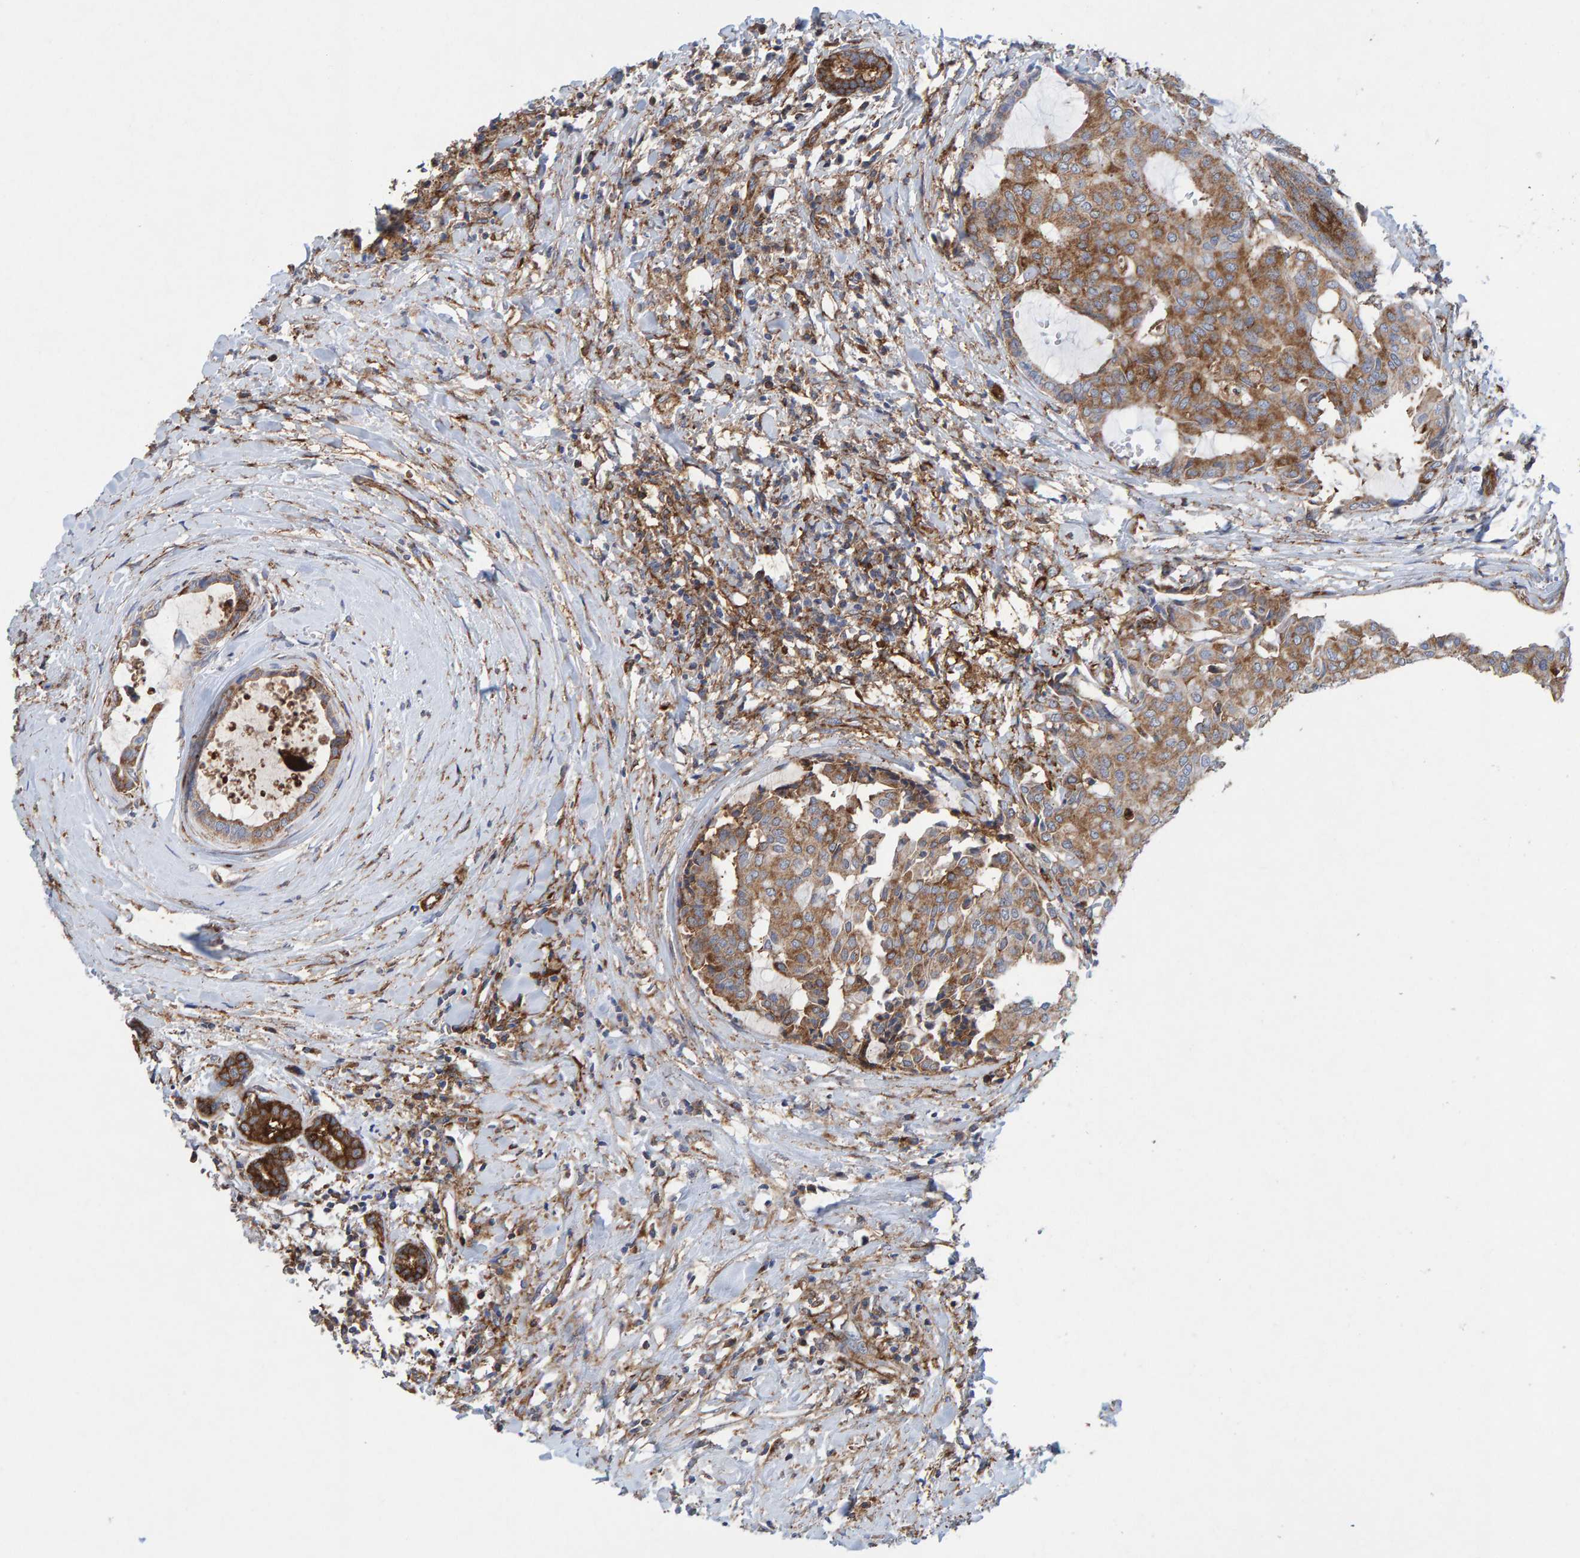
{"staining": {"intensity": "moderate", "quantity": ">75%", "location": "cytoplasmic/membranous"}, "tissue": "head and neck cancer", "cell_type": "Tumor cells", "image_type": "cancer", "snomed": [{"axis": "morphology", "description": "Adenocarcinoma, NOS"}, {"axis": "topography", "description": "Salivary gland"}, {"axis": "topography", "description": "Head-Neck"}], "caption": "Immunohistochemistry (DAB) staining of human head and neck cancer (adenocarcinoma) reveals moderate cytoplasmic/membranous protein expression in approximately >75% of tumor cells.", "gene": "MVP", "patient": {"sex": "female", "age": 59}}